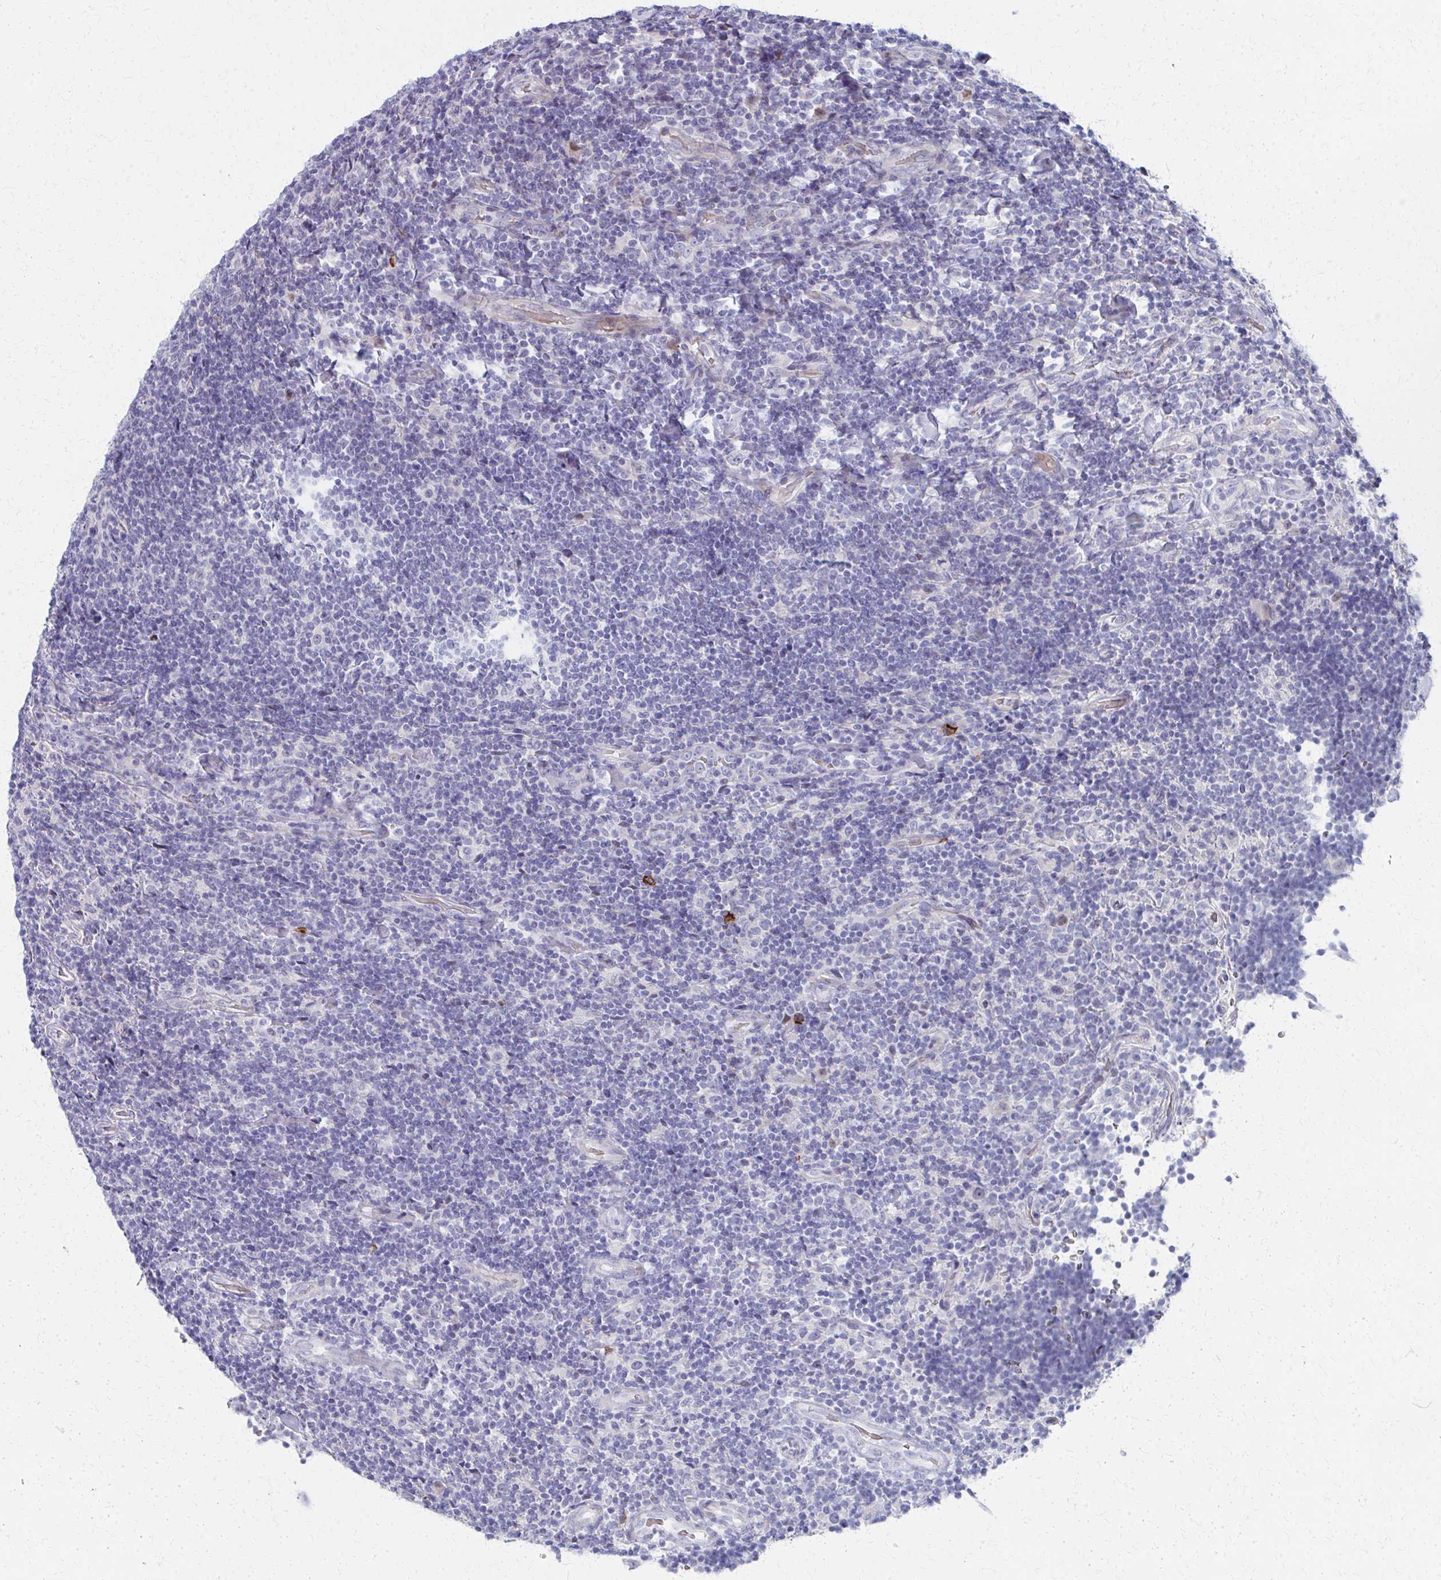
{"staining": {"intensity": "negative", "quantity": "none", "location": "none"}, "tissue": "lymphoma", "cell_type": "Tumor cells", "image_type": "cancer", "snomed": [{"axis": "morphology", "description": "Malignant lymphoma, non-Hodgkin's type, Low grade"}, {"axis": "topography", "description": "Lymph node"}], "caption": "Protein analysis of lymphoma shows no significant expression in tumor cells. Brightfield microscopy of immunohistochemistry stained with DAB (3,3'-diaminobenzidine) (brown) and hematoxylin (blue), captured at high magnification.", "gene": "MS4A2", "patient": {"sex": "male", "age": 52}}